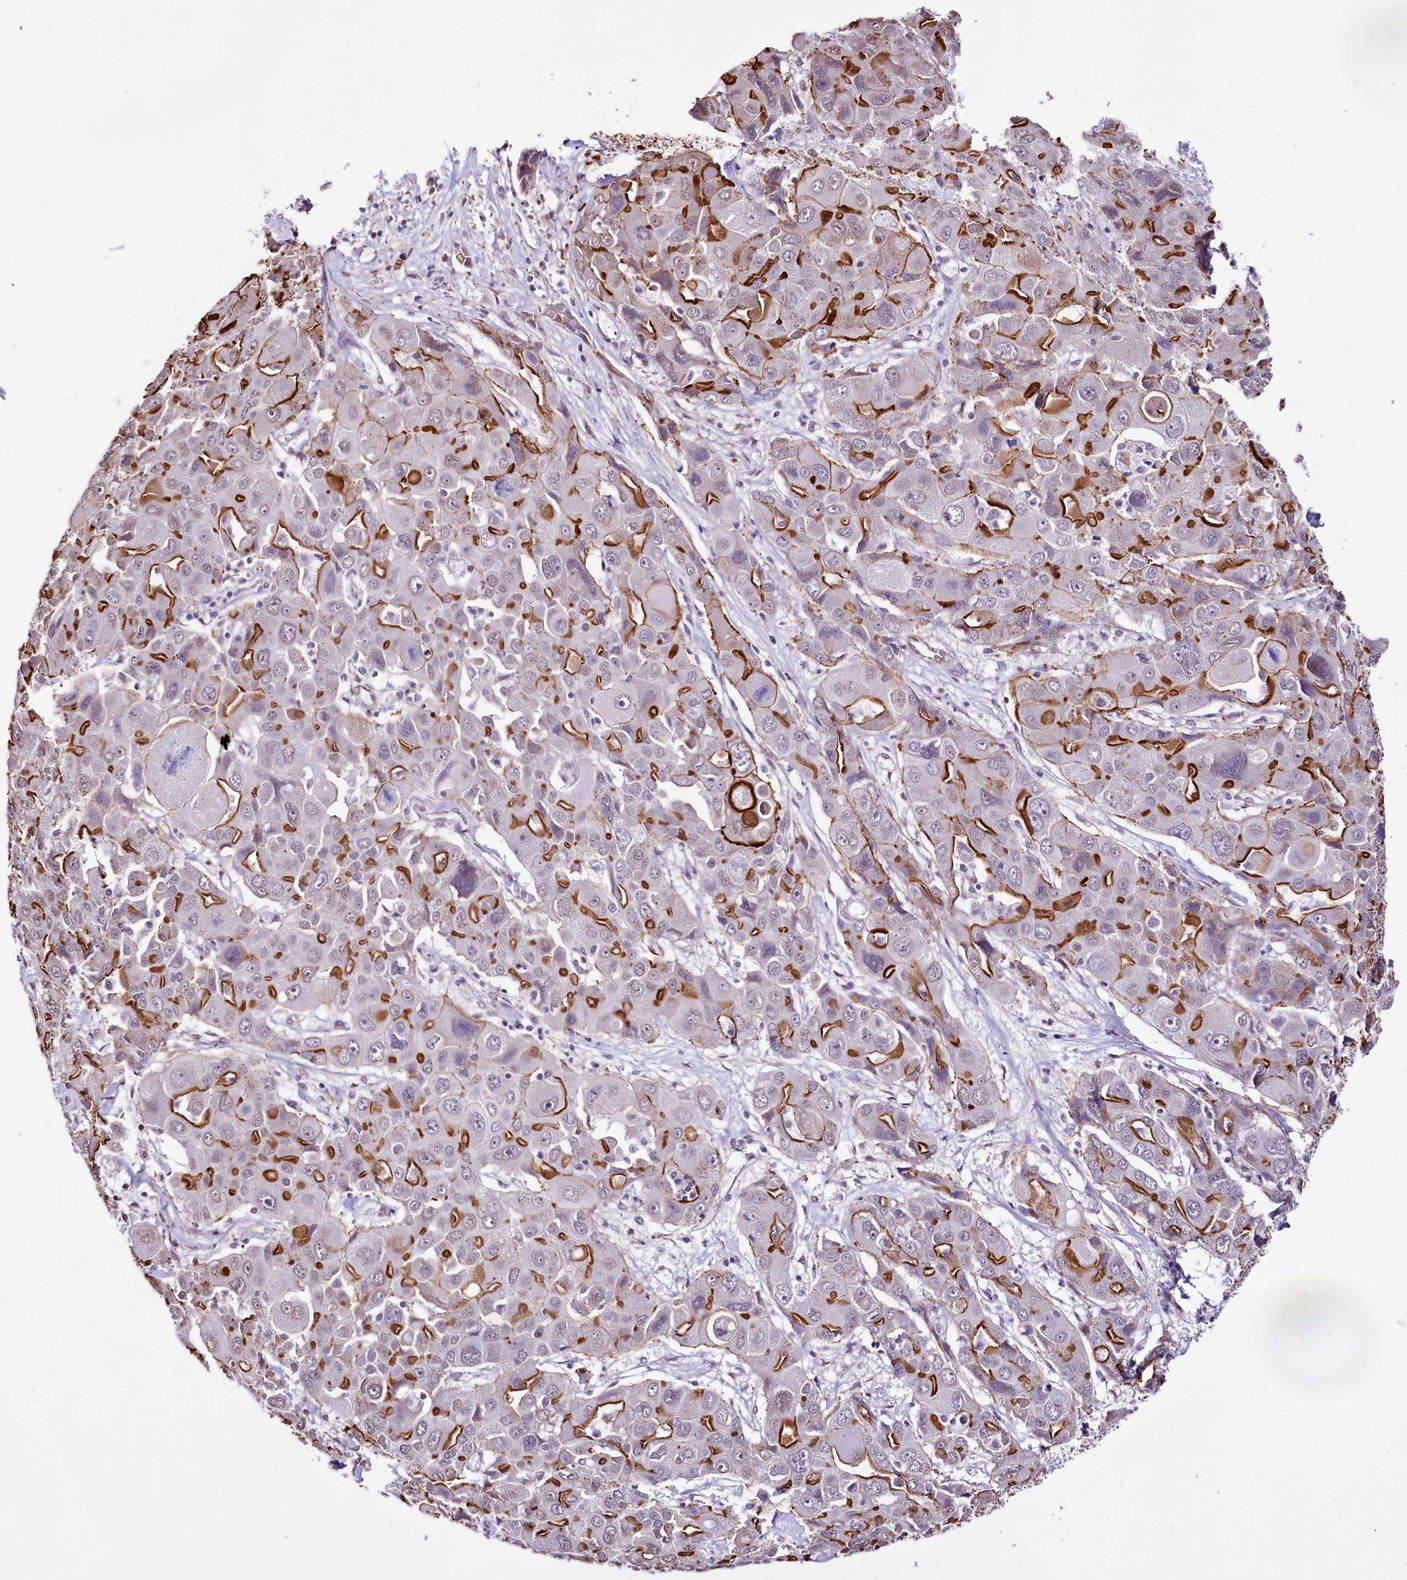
{"staining": {"intensity": "moderate", "quantity": ">75%", "location": "cytoplasmic/membranous"}, "tissue": "liver cancer", "cell_type": "Tumor cells", "image_type": "cancer", "snomed": [{"axis": "morphology", "description": "Cholangiocarcinoma"}, {"axis": "topography", "description": "Liver"}], "caption": "Cholangiocarcinoma (liver) tissue exhibits moderate cytoplasmic/membranous positivity in approximately >75% of tumor cells, visualized by immunohistochemistry.", "gene": "ST7", "patient": {"sex": "male", "age": 67}}